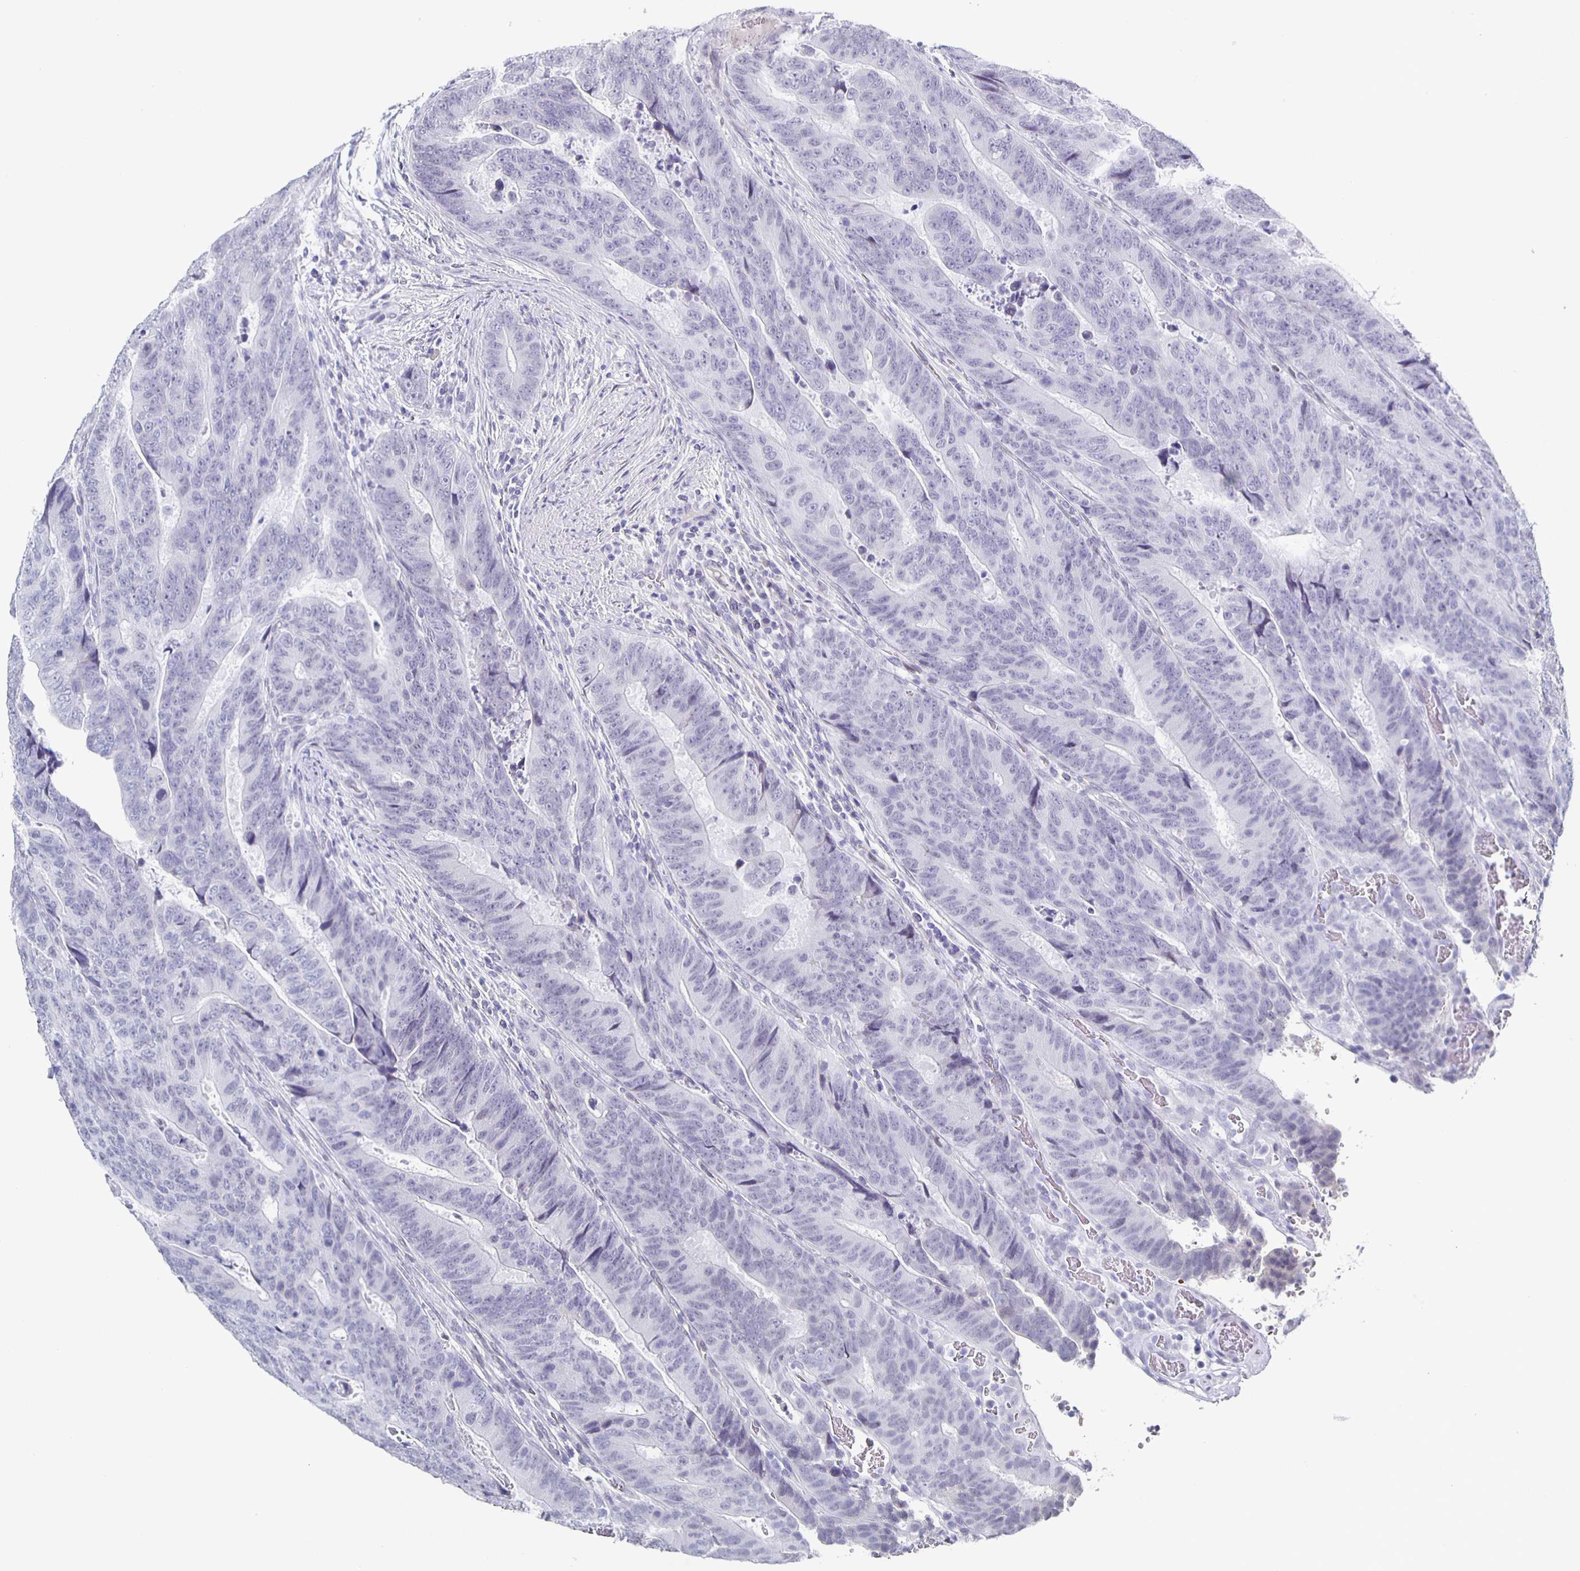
{"staining": {"intensity": "negative", "quantity": "none", "location": "none"}, "tissue": "colorectal cancer", "cell_type": "Tumor cells", "image_type": "cancer", "snomed": [{"axis": "morphology", "description": "Adenocarcinoma, NOS"}, {"axis": "topography", "description": "Colon"}], "caption": "Immunohistochemistry histopathology image of neoplastic tissue: human adenocarcinoma (colorectal) stained with DAB (3,3'-diaminobenzidine) reveals no significant protein expression in tumor cells.", "gene": "CCDC17", "patient": {"sex": "female", "age": 48}}